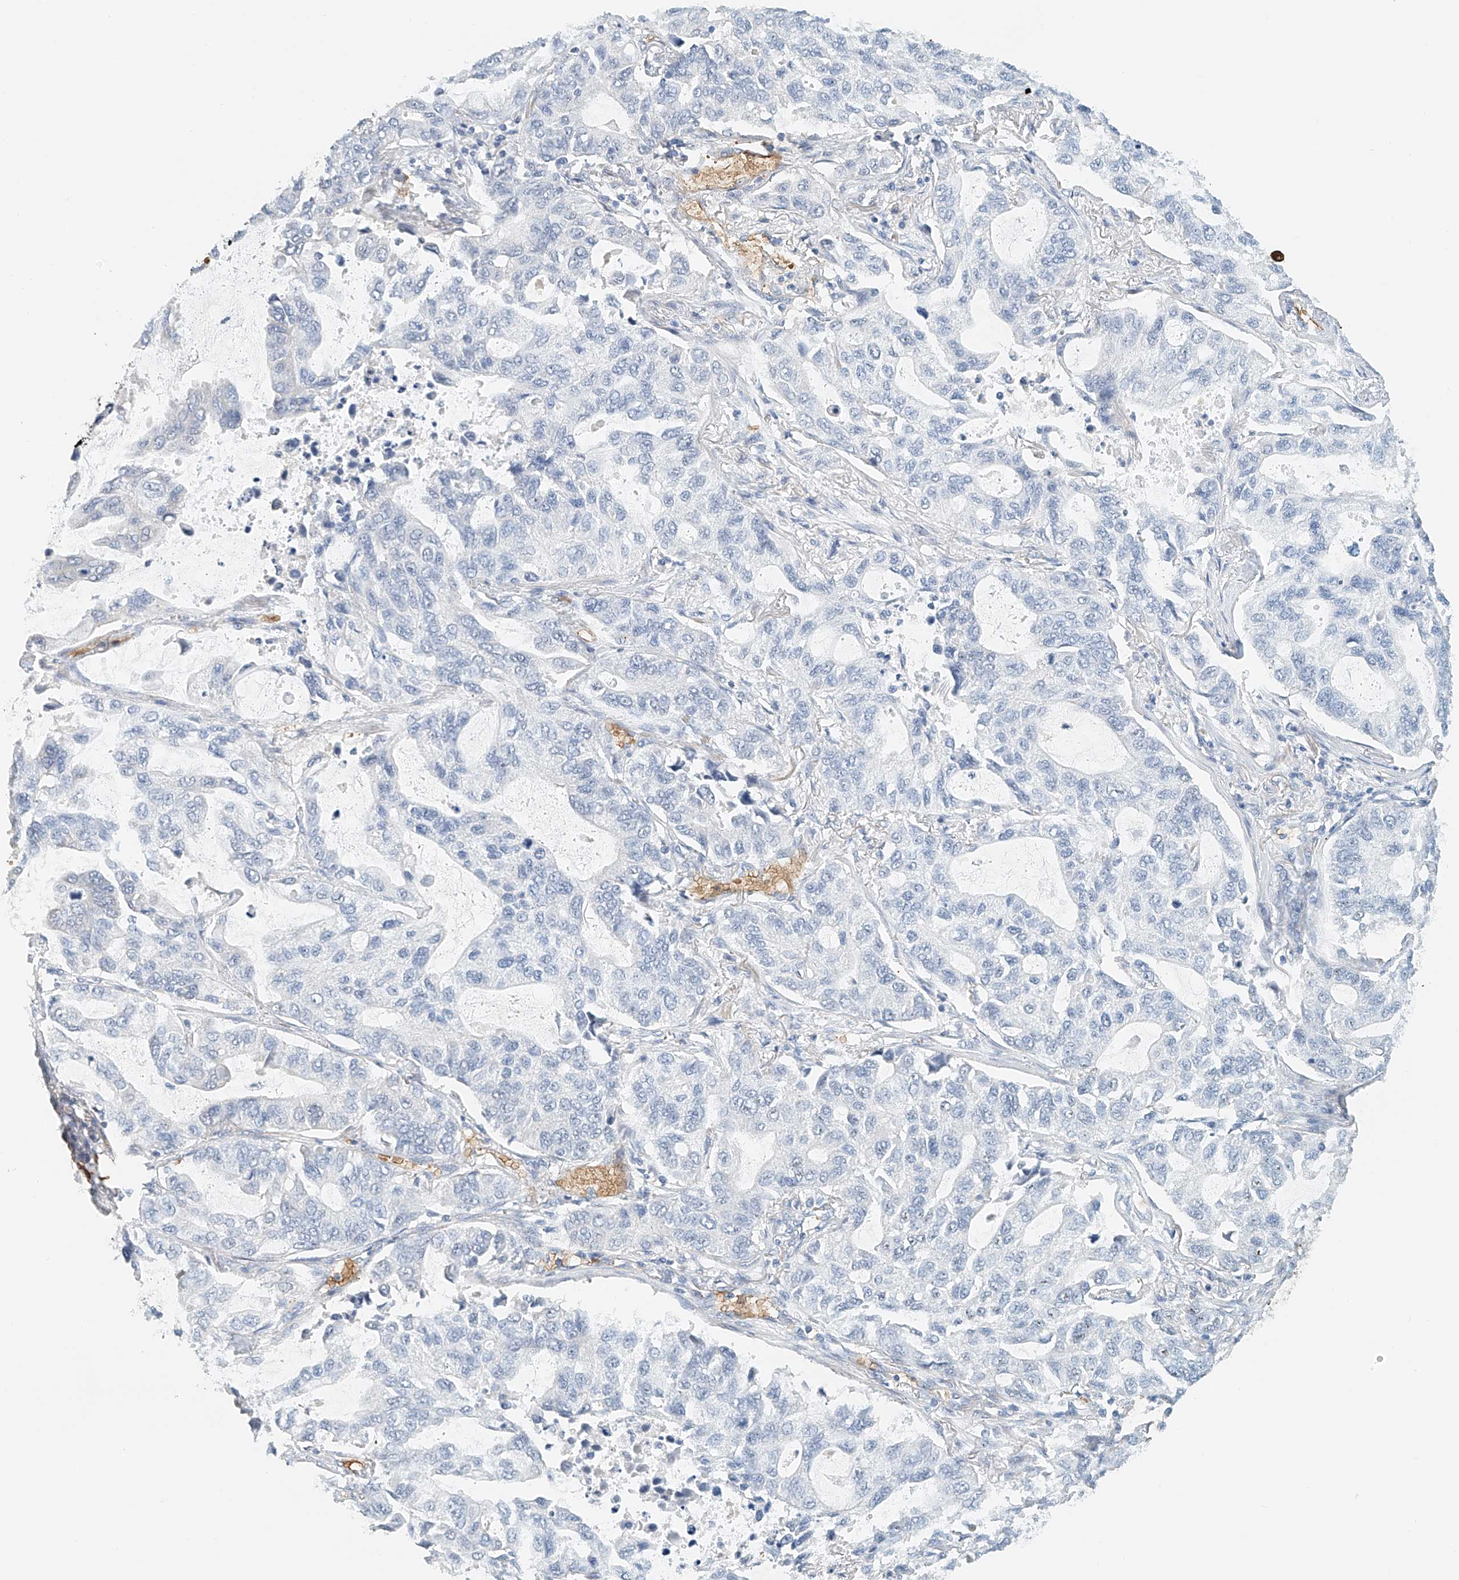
{"staining": {"intensity": "negative", "quantity": "none", "location": "none"}, "tissue": "lung cancer", "cell_type": "Tumor cells", "image_type": "cancer", "snomed": [{"axis": "morphology", "description": "Adenocarcinoma, NOS"}, {"axis": "topography", "description": "Lung"}], "caption": "This is a photomicrograph of IHC staining of adenocarcinoma (lung), which shows no expression in tumor cells. (IHC, brightfield microscopy, high magnification).", "gene": "RCAN3", "patient": {"sex": "male", "age": 64}}